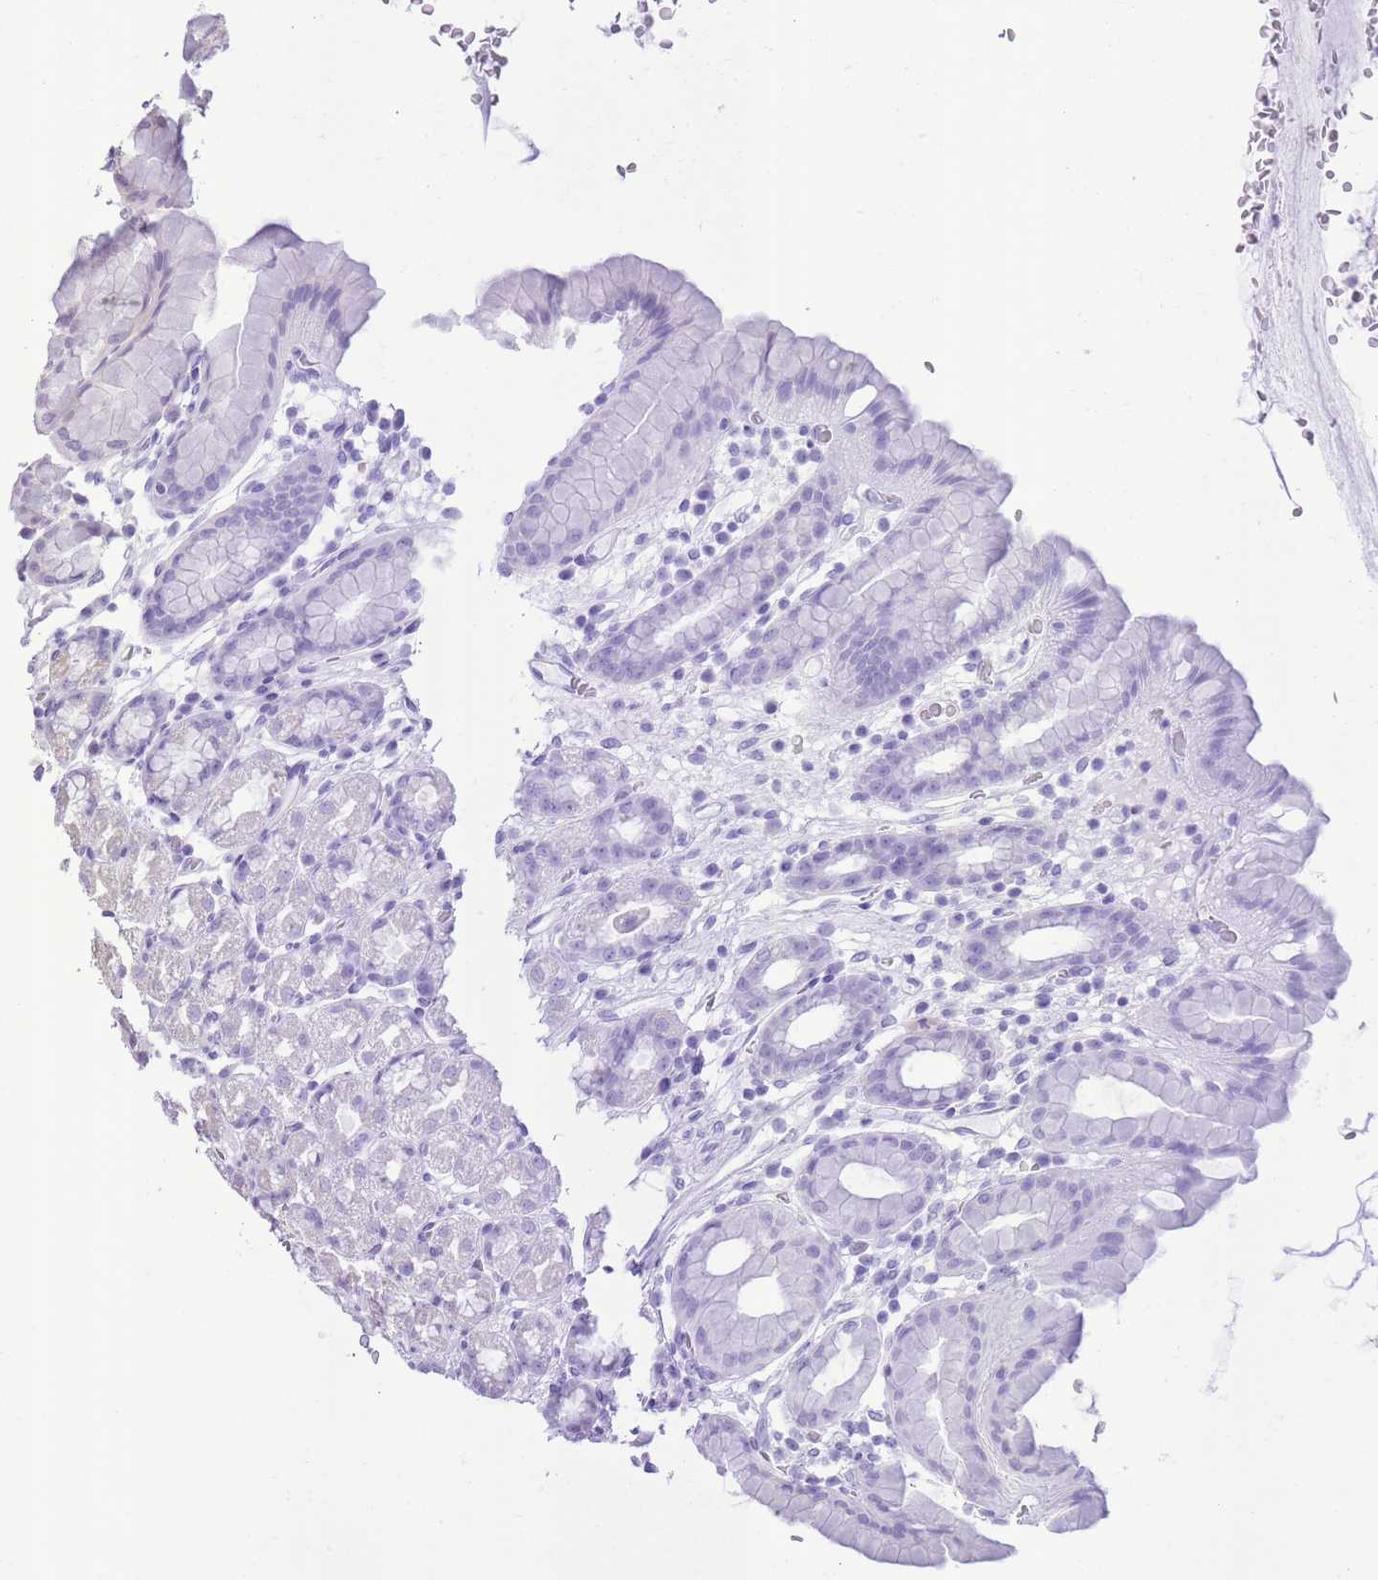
{"staining": {"intensity": "negative", "quantity": "none", "location": "none"}, "tissue": "stomach", "cell_type": "Glandular cells", "image_type": "normal", "snomed": [{"axis": "morphology", "description": "Normal tissue, NOS"}, {"axis": "topography", "description": "Stomach, upper"}, {"axis": "topography", "description": "Stomach, lower"}, {"axis": "topography", "description": "Small intestine"}], "caption": "Glandular cells are negative for brown protein staining in benign stomach. The staining is performed using DAB (3,3'-diaminobenzidine) brown chromogen with nuclei counter-stained in using hematoxylin.", "gene": "SLC4A4", "patient": {"sex": "male", "age": 68}}